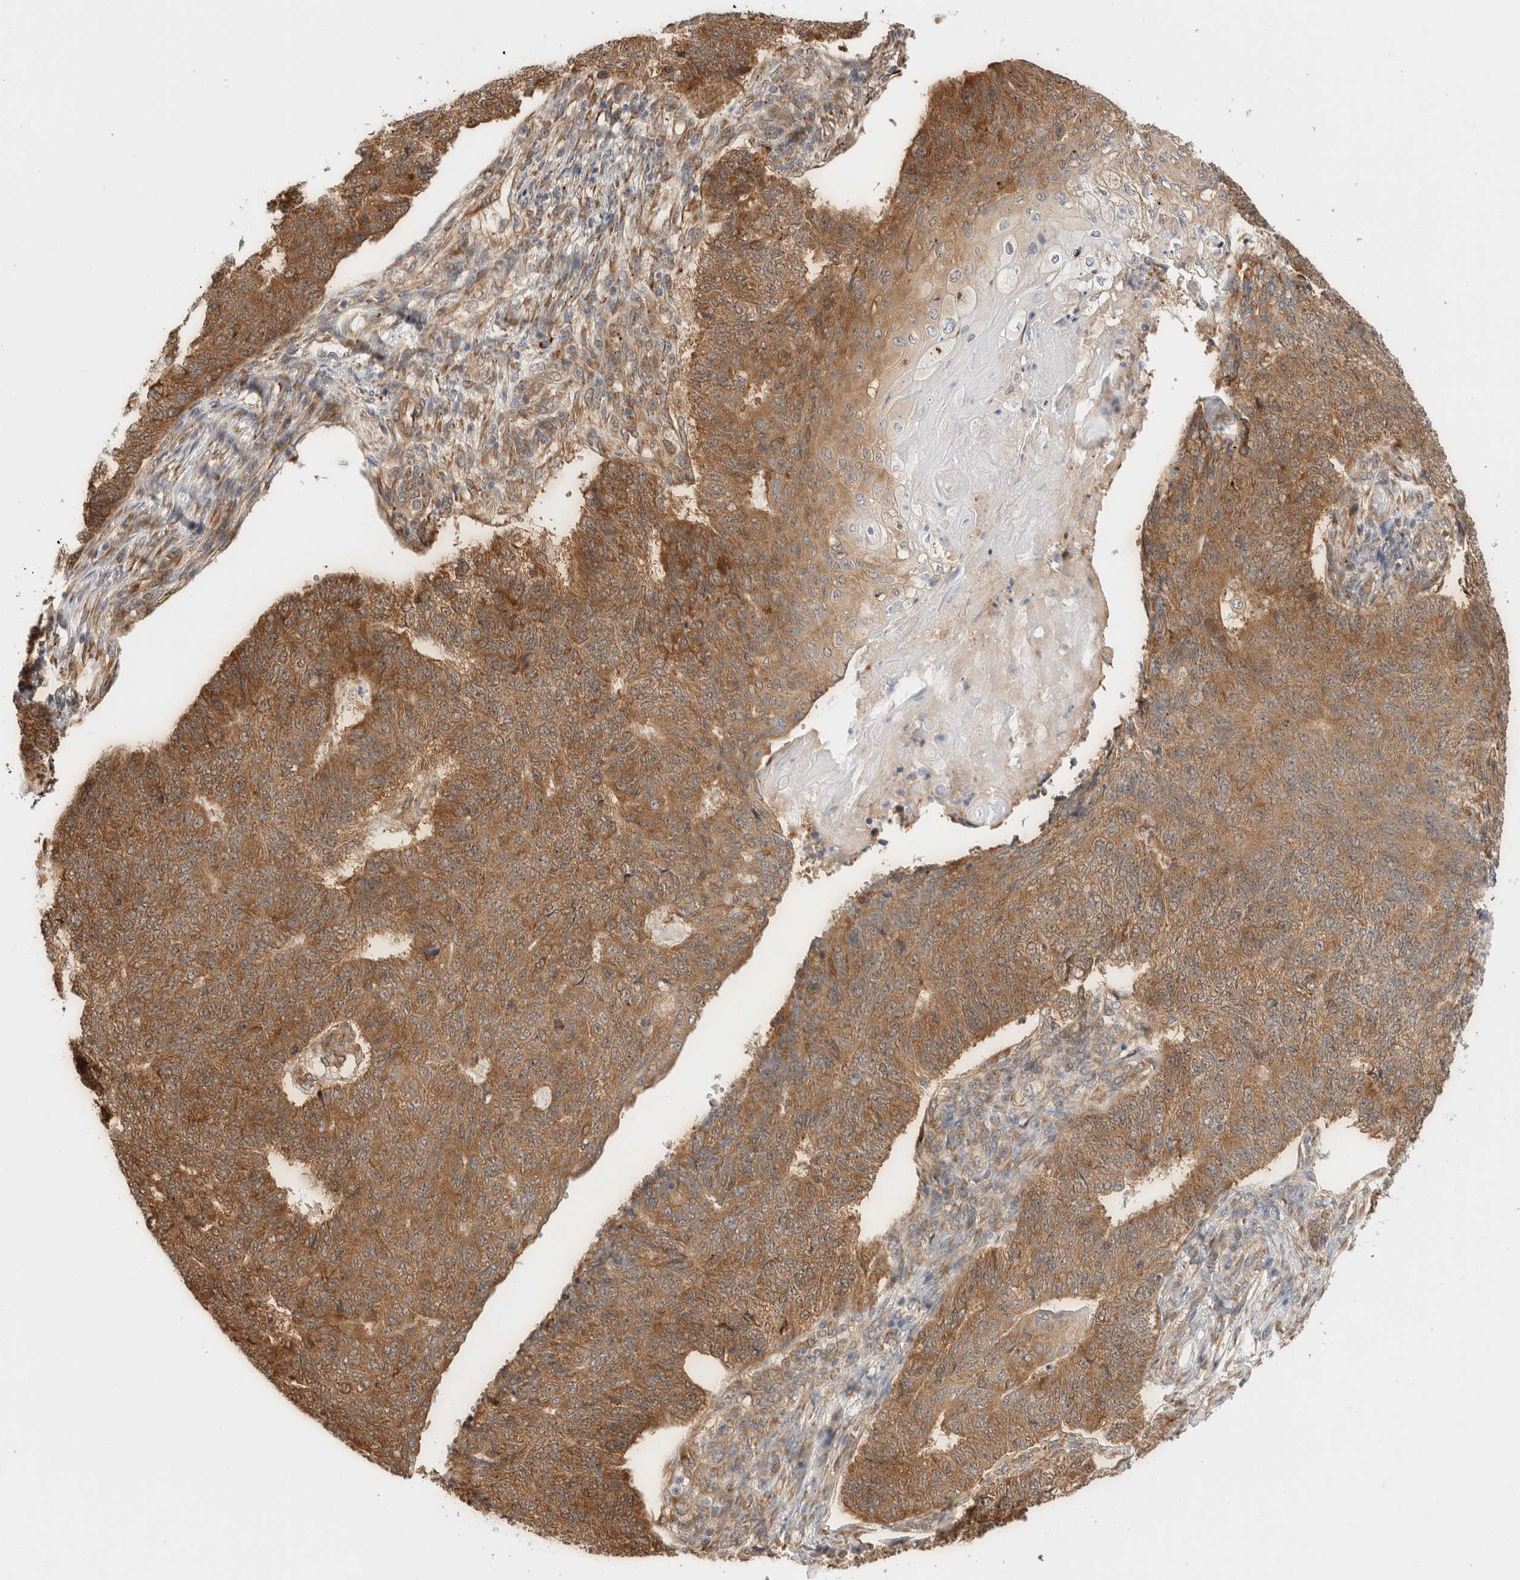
{"staining": {"intensity": "moderate", "quantity": ">75%", "location": "cytoplasmic/membranous"}, "tissue": "endometrial cancer", "cell_type": "Tumor cells", "image_type": "cancer", "snomed": [{"axis": "morphology", "description": "Adenocarcinoma, NOS"}, {"axis": "topography", "description": "Endometrium"}], "caption": "Human adenocarcinoma (endometrial) stained with a protein marker exhibits moderate staining in tumor cells.", "gene": "ACTL9", "patient": {"sex": "female", "age": 32}}